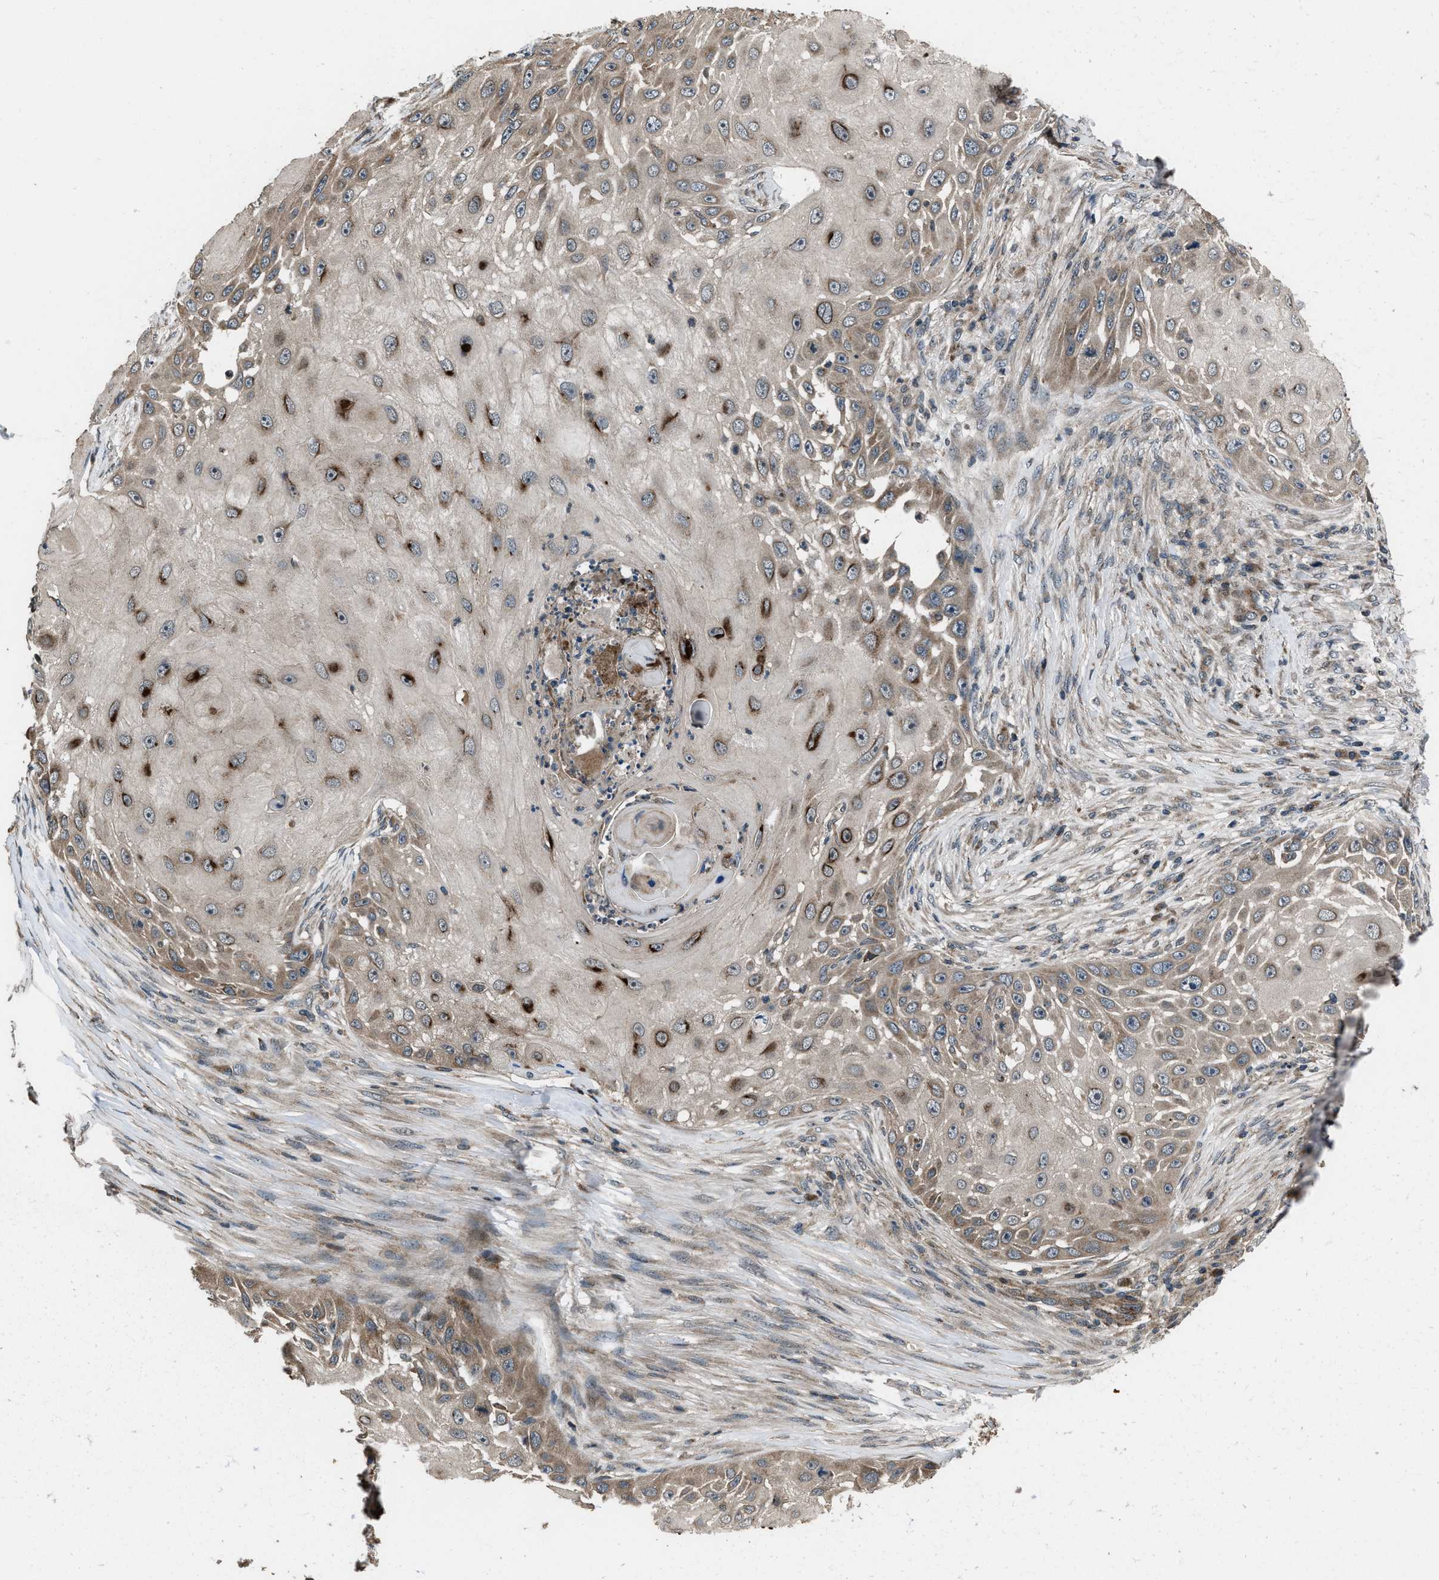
{"staining": {"intensity": "strong", "quantity": "<25%", "location": "cytoplasmic/membranous"}, "tissue": "skin cancer", "cell_type": "Tumor cells", "image_type": "cancer", "snomed": [{"axis": "morphology", "description": "Squamous cell carcinoma, NOS"}, {"axis": "topography", "description": "Skin"}], "caption": "Protein analysis of skin cancer (squamous cell carcinoma) tissue displays strong cytoplasmic/membranous positivity in approximately <25% of tumor cells.", "gene": "IRAK4", "patient": {"sex": "female", "age": 44}}